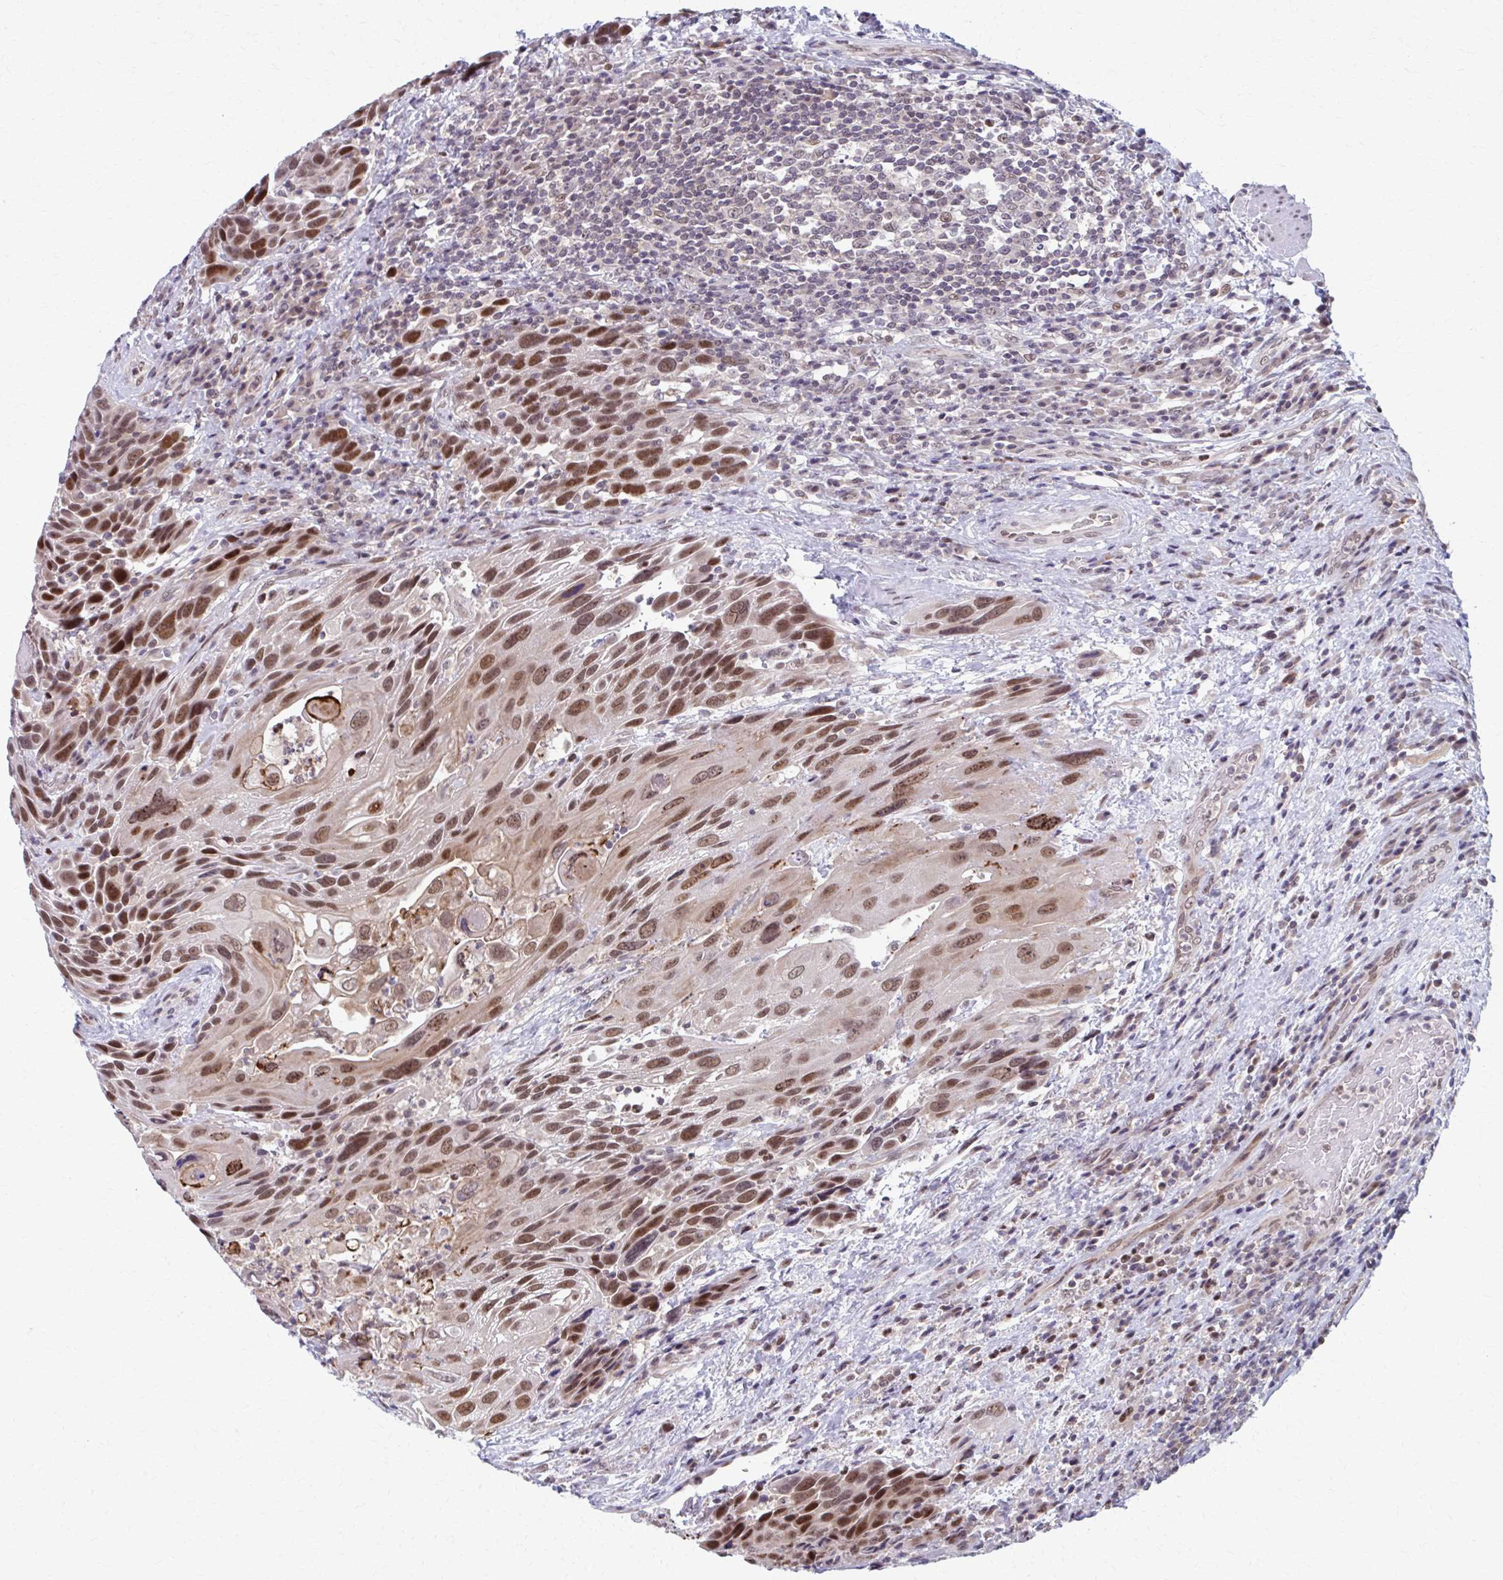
{"staining": {"intensity": "strong", "quantity": ">75%", "location": "nuclear"}, "tissue": "urothelial cancer", "cell_type": "Tumor cells", "image_type": "cancer", "snomed": [{"axis": "morphology", "description": "Urothelial carcinoma, High grade"}, {"axis": "topography", "description": "Urinary bladder"}], "caption": "DAB immunohistochemical staining of human urothelial carcinoma (high-grade) reveals strong nuclear protein positivity in about >75% of tumor cells.", "gene": "SETBP1", "patient": {"sex": "female", "age": 70}}